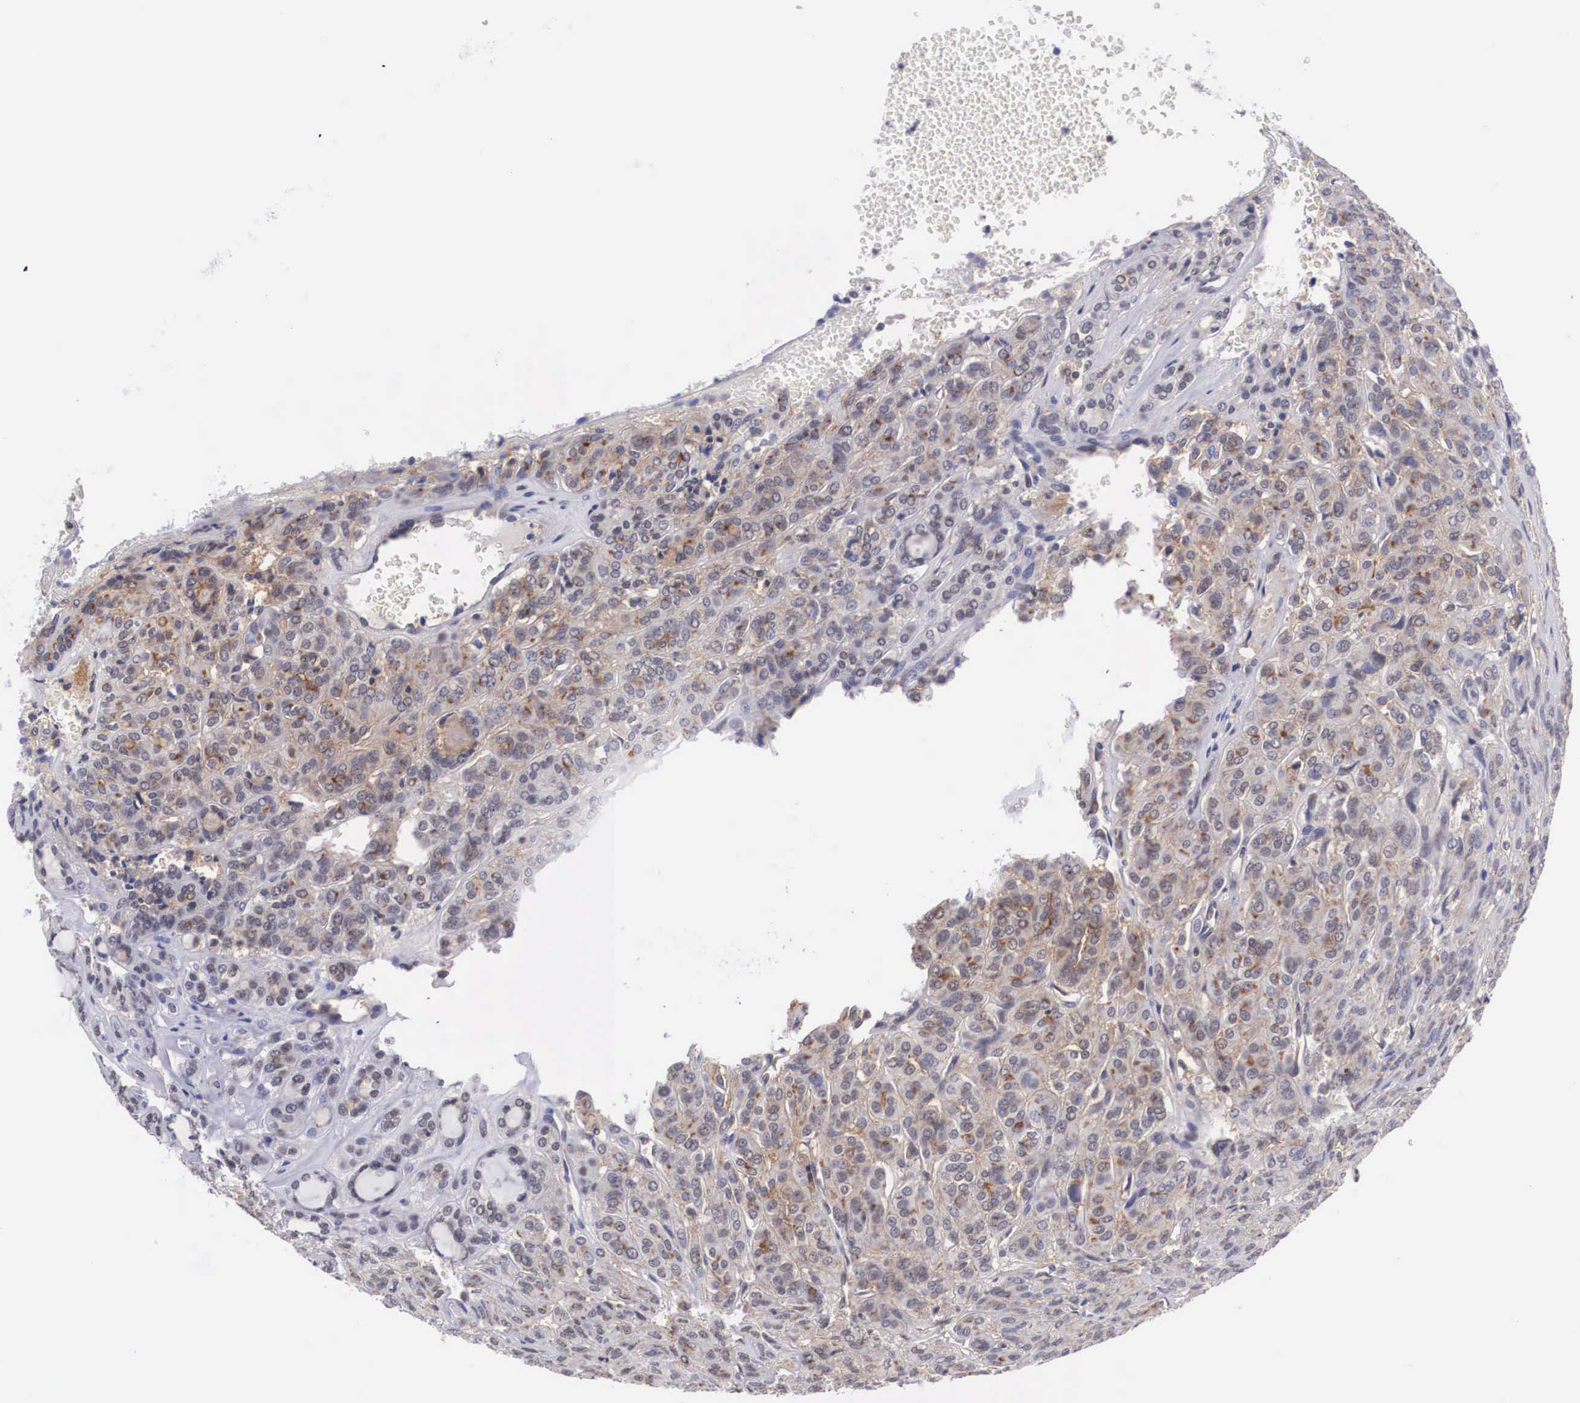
{"staining": {"intensity": "weak", "quantity": "25%-75%", "location": "cytoplasmic/membranous"}, "tissue": "thyroid cancer", "cell_type": "Tumor cells", "image_type": "cancer", "snomed": [{"axis": "morphology", "description": "Follicular adenoma carcinoma, NOS"}, {"axis": "topography", "description": "Thyroid gland"}], "caption": "Tumor cells exhibit low levels of weak cytoplasmic/membranous positivity in about 25%-75% of cells in thyroid follicular adenoma carcinoma.", "gene": "NR4A2", "patient": {"sex": "female", "age": 71}}